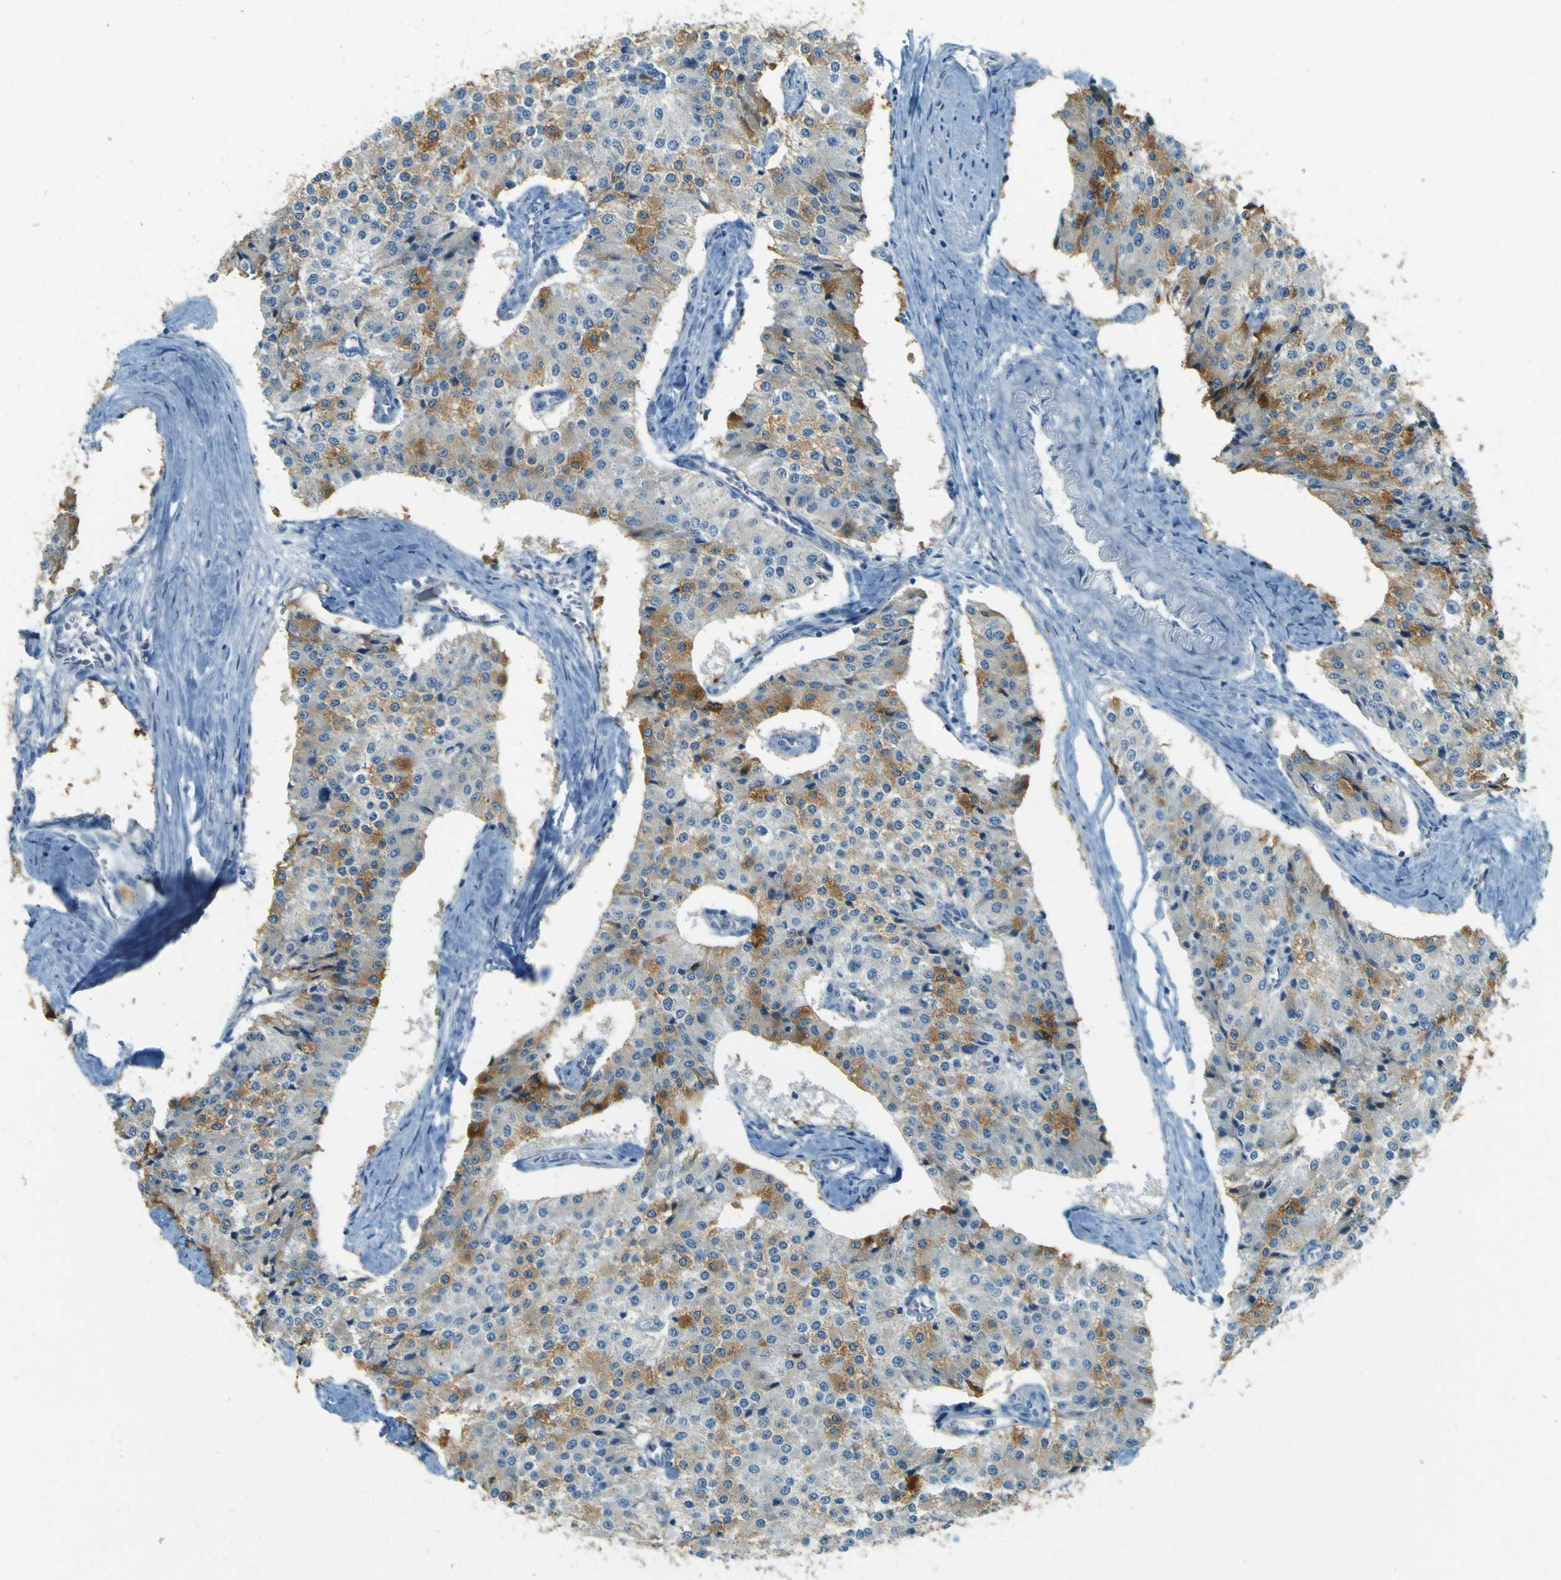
{"staining": {"intensity": "strong", "quantity": "<25%", "location": "cytoplasmic/membranous"}, "tissue": "carcinoid", "cell_type": "Tumor cells", "image_type": "cancer", "snomed": [{"axis": "morphology", "description": "Carcinoid, malignant, NOS"}, {"axis": "topography", "description": "Colon"}], "caption": "A medium amount of strong cytoplasmic/membranous expression is identified in approximately <25% of tumor cells in carcinoid (malignant) tissue. The protein of interest is shown in brown color, while the nuclei are stained blue.", "gene": "FKTN", "patient": {"sex": "female", "age": 52}}